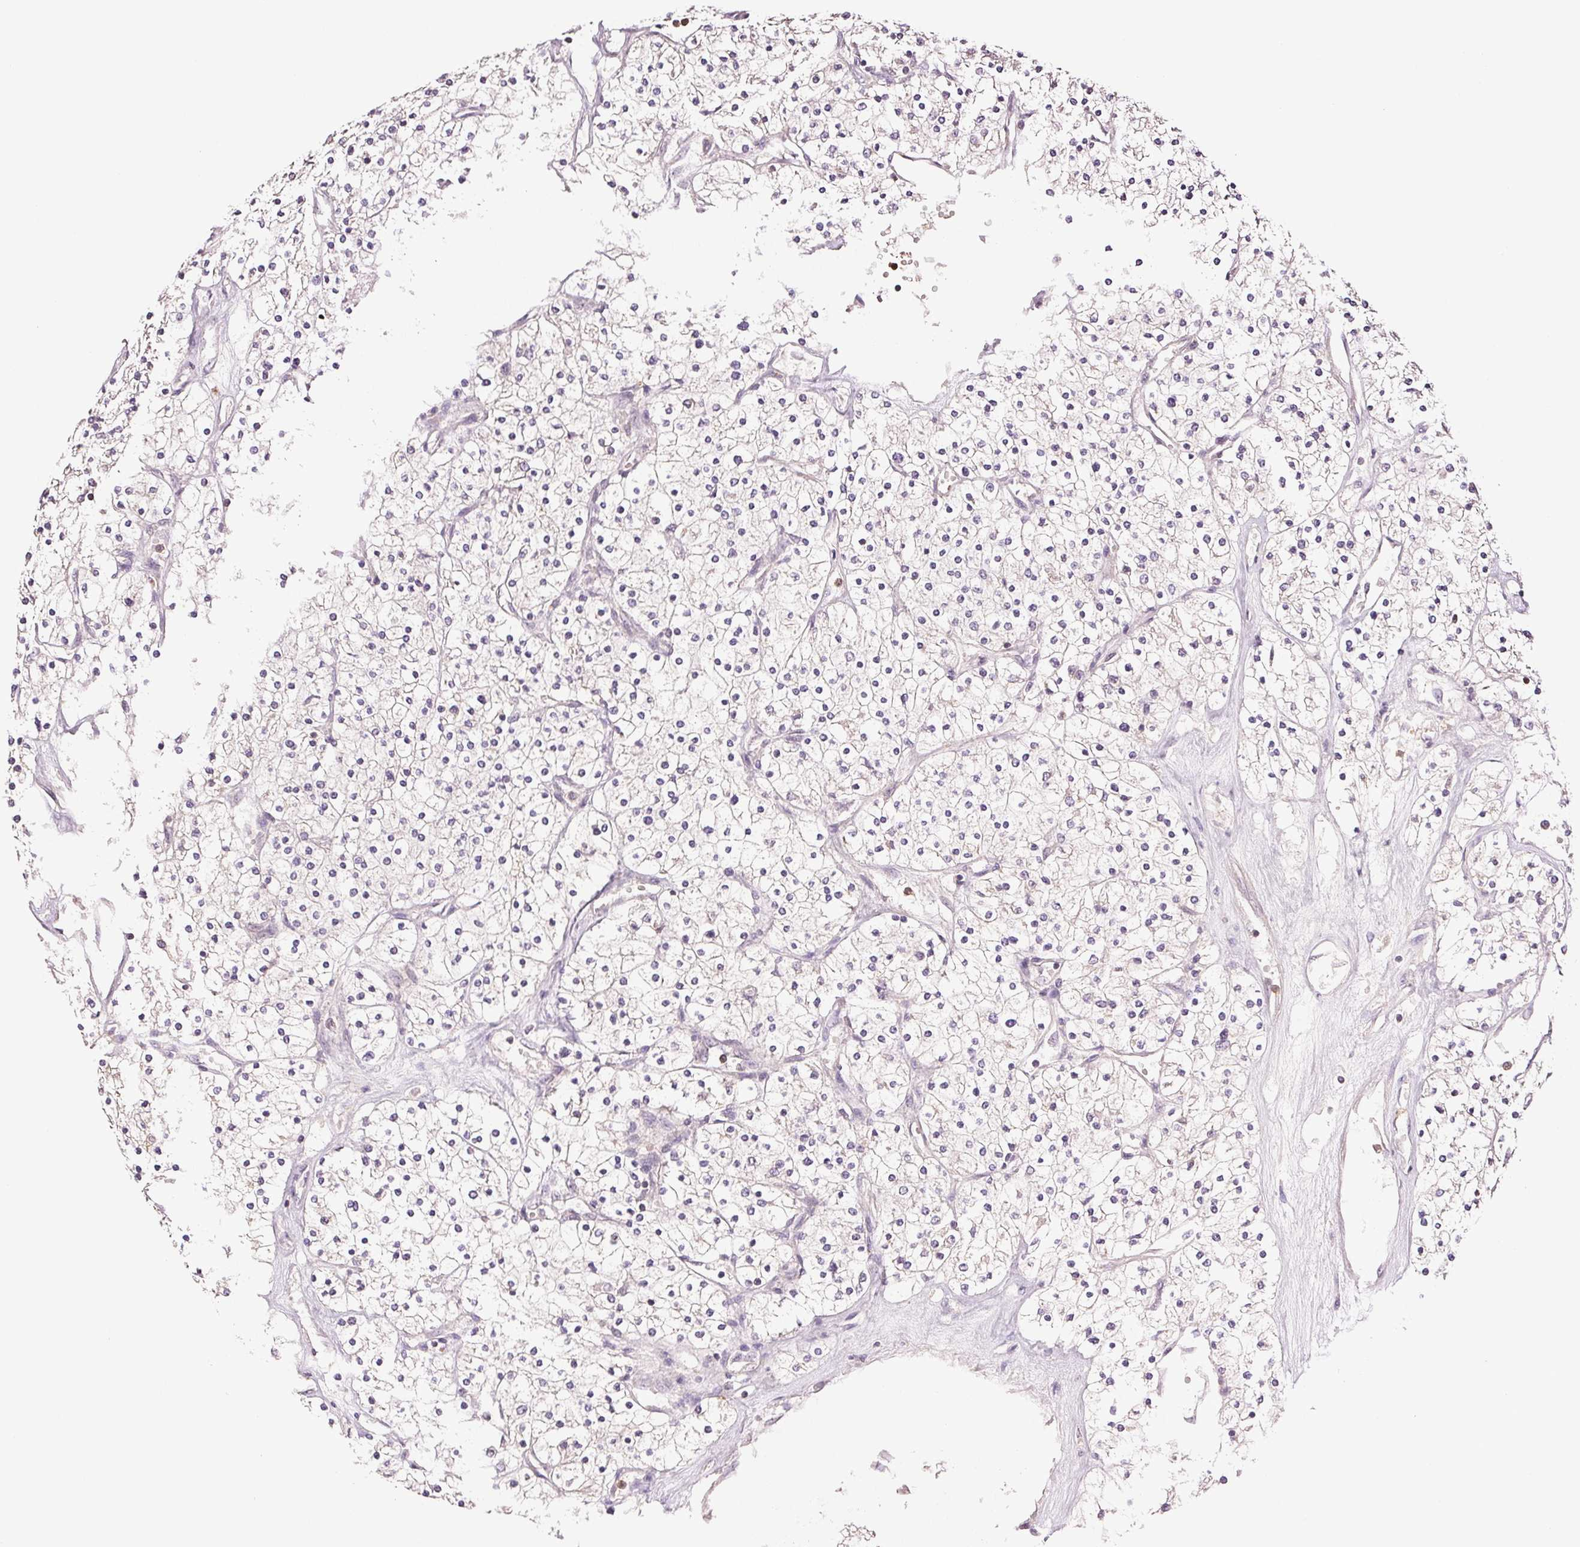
{"staining": {"intensity": "negative", "quantity": "none", "location": "none"}, "tissue": "renal cancer", "cell_type": "Tumor cells", "image_type": "cancer", "snomed": [{"axis": "morphology", "description": "Adenocarcinoma, NOS"}, {"axis": "topography", "description": "Kidney"}], "caption": "Tumor cells show no significant staining in renal cancer.", "gene": "TMEM253", "patient": {"sex": "male", "age": 80}}